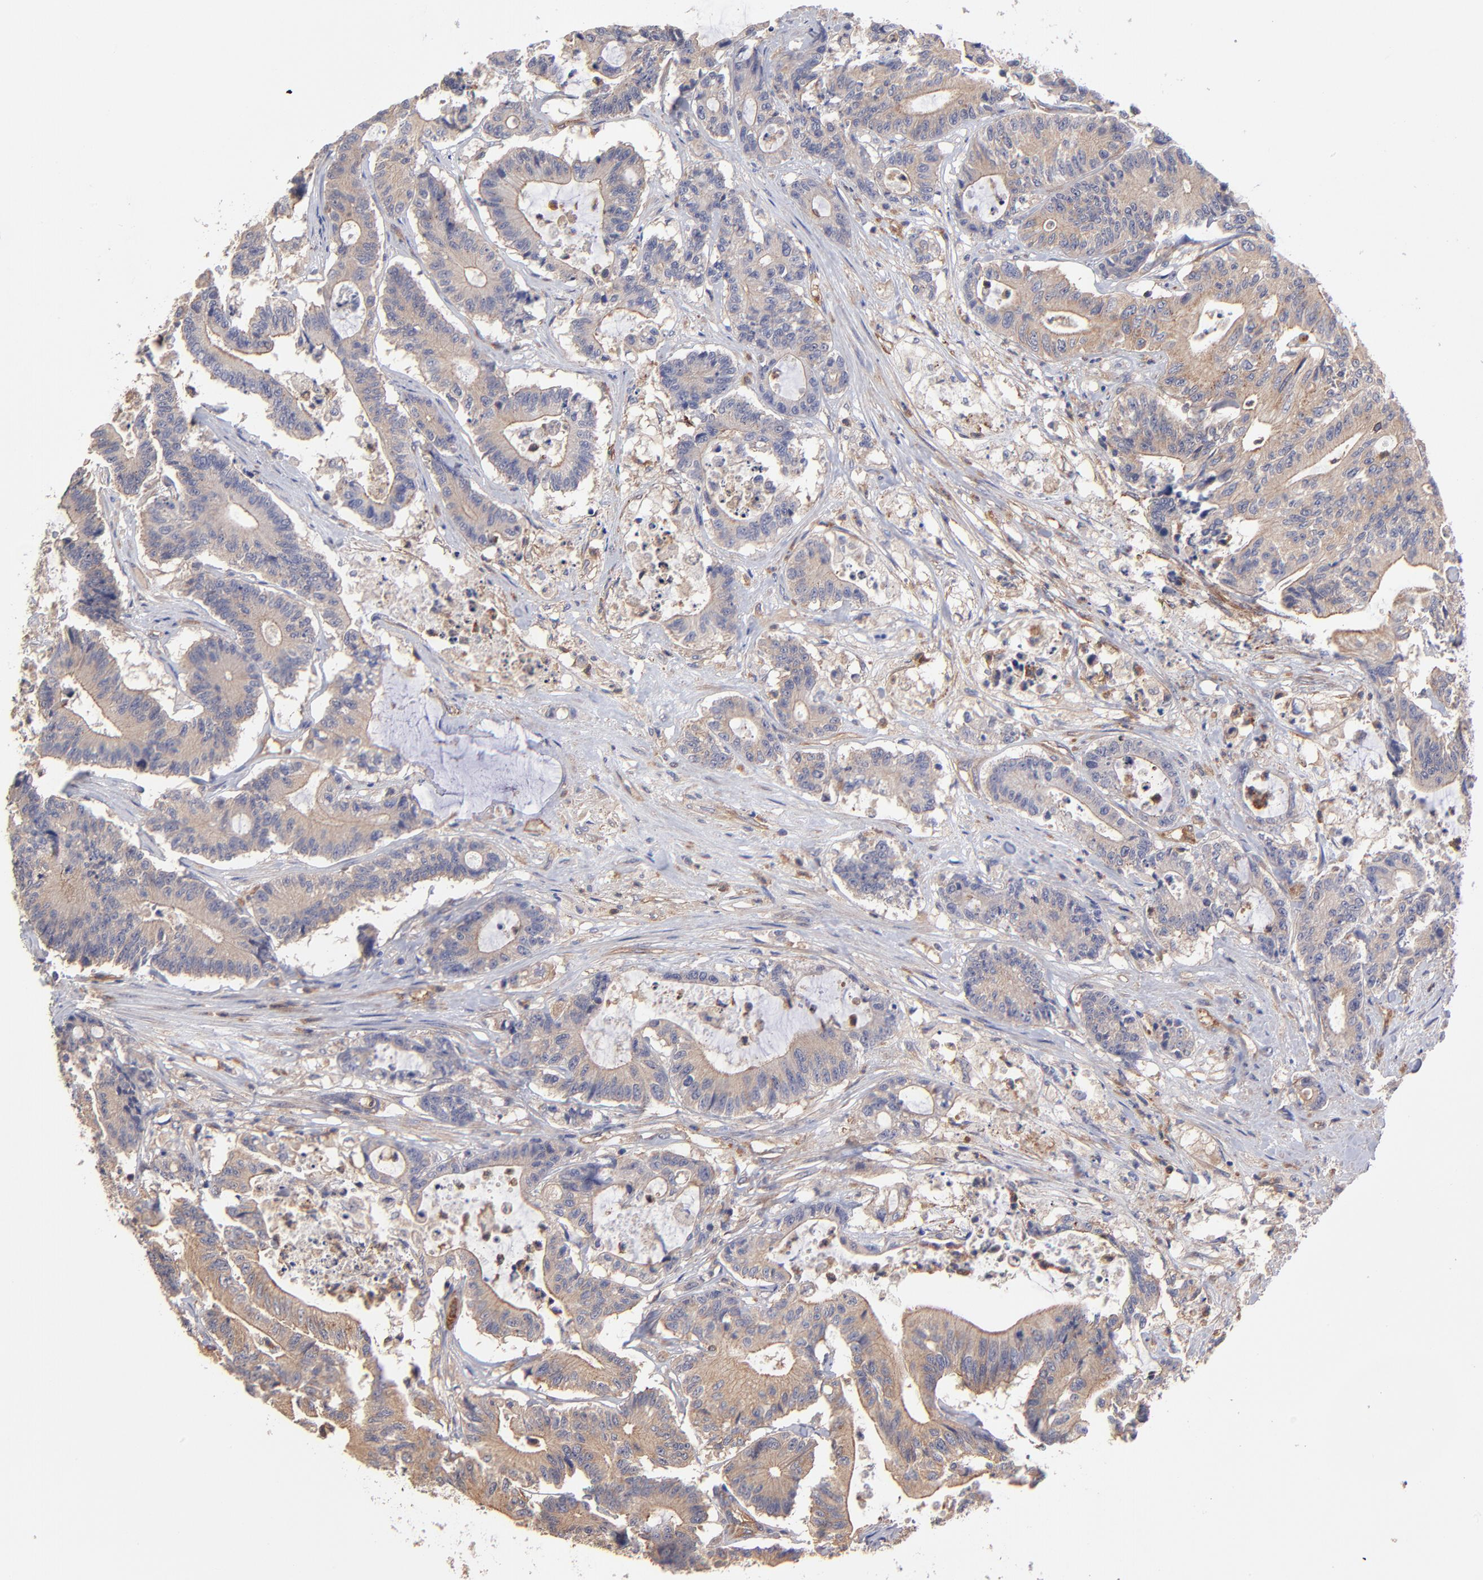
{"staining": {"intensity": "moderate", "quantity": "25%-75%", "location": "cytoplasmic/membranous"}, "tissue": "colorectal cancer", "cell_type": "Tumor cells", "image_type": "cancer", "snomed": [{"axis": "morphology", "description": "Adenocarcinoma, NOS"}, {"axis": "topography", "description": "Colon"}], "caption": "This image reveals adenocarcinoma (colorectal) stained with immunohistochemistry to label a protein in brown. The cytoplasmic/membranous of tumor cells show moderate positivity for the protein. Nuclei are counter-stained blue.", "gene": "ASB7", "patient": {"sex": "female", "age": 84}}